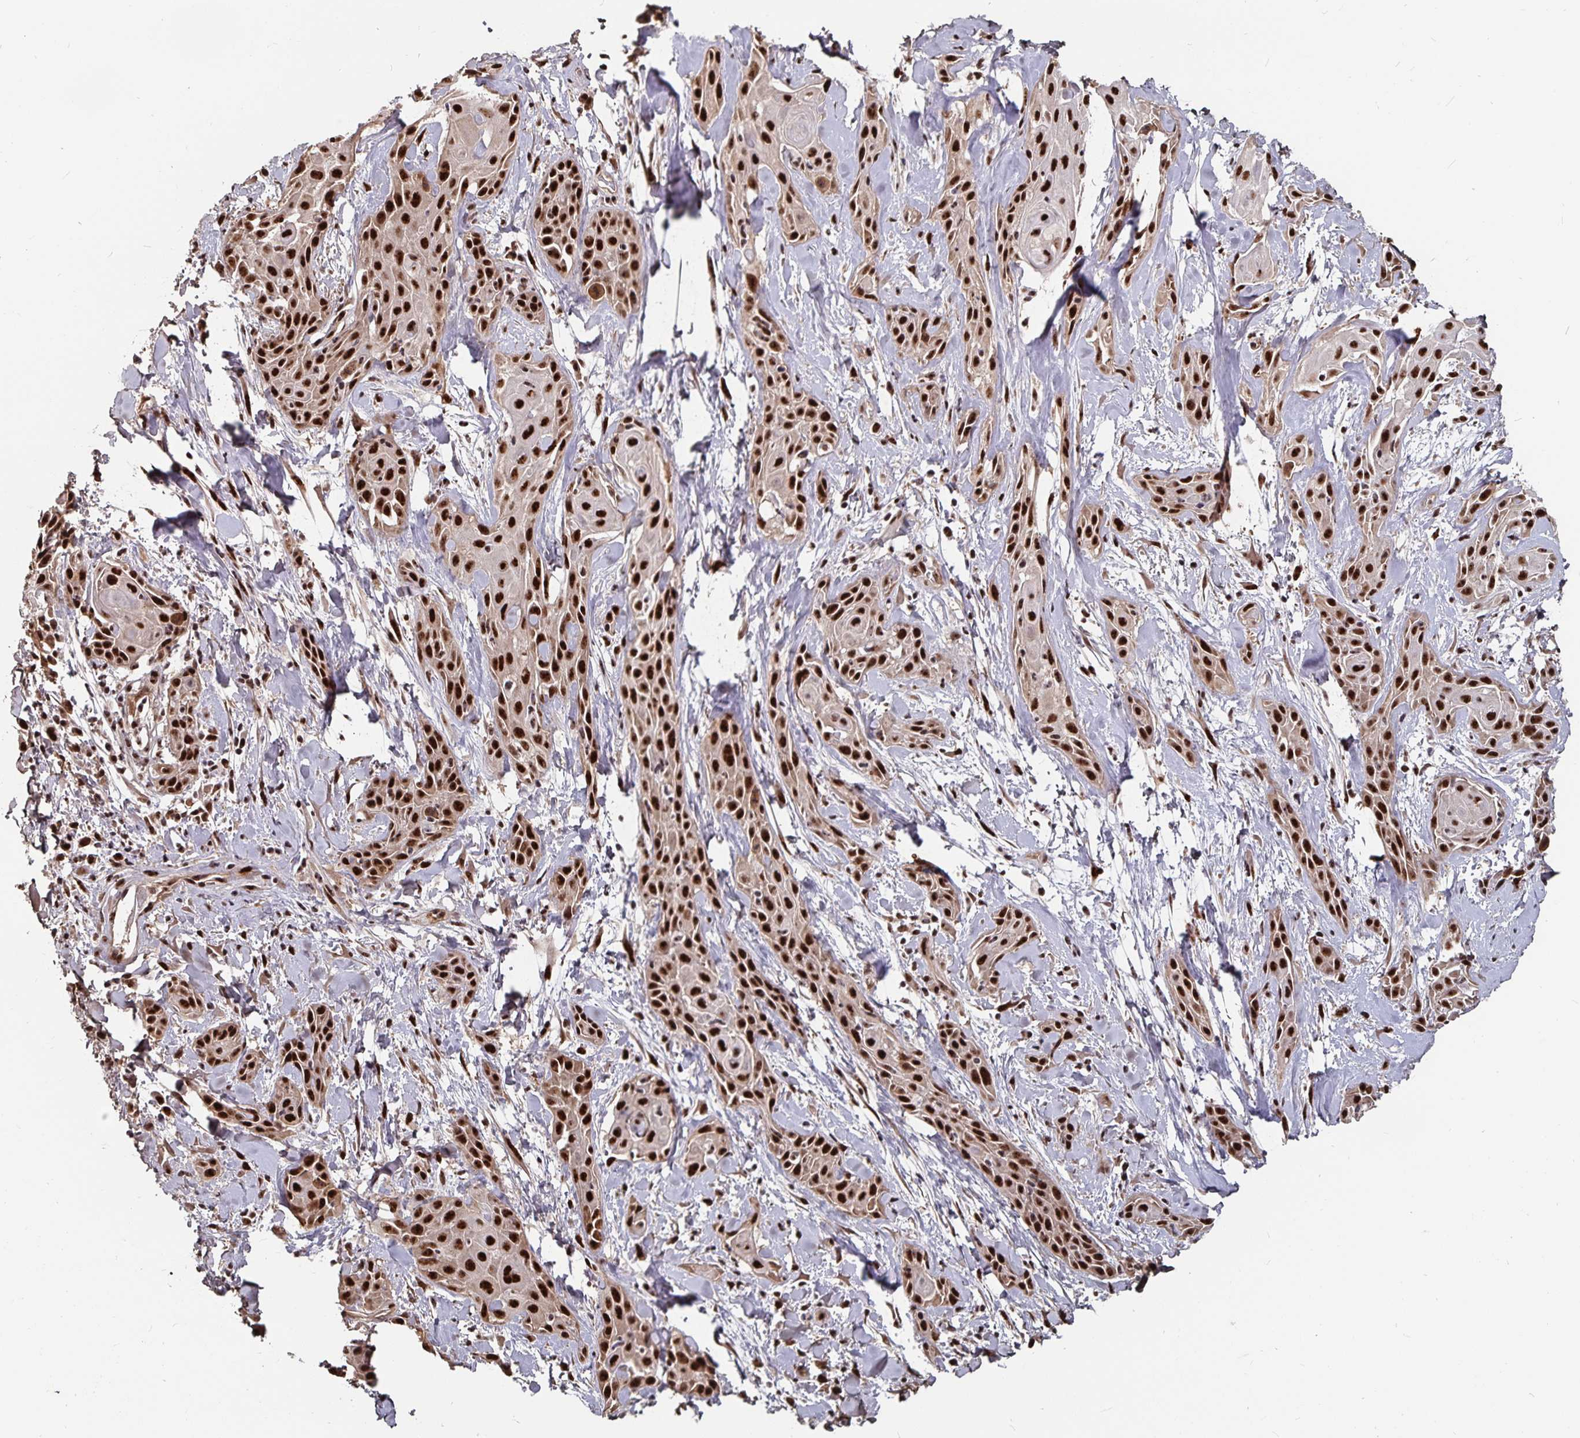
{"staining": {"intensity": "strong", "quantity": ">75%", "location": "nuclear"}, "tissue": "skin cancer", "cell_type": "Tumor cells", "image_type": "cancer", "snomed": [{"axis": "morphology", "description": "Squamous cell carcinoma, NOS"}, {"axis": "topography", "description": "Skin"}, {"axis": "topography", "description": "Anal"}], "caption": "Immunohistochemistry (IHC) of human skin squamous cell carcinoma shows high levels of strong nuclear positivity in about >75% of tumor cells. (DAB (3,3'-diaminobenzidine) IHC with brightfield microscopy, high magnification).", "gene": "LAS1L", "patient": {"sex": "male", "age": 64}}